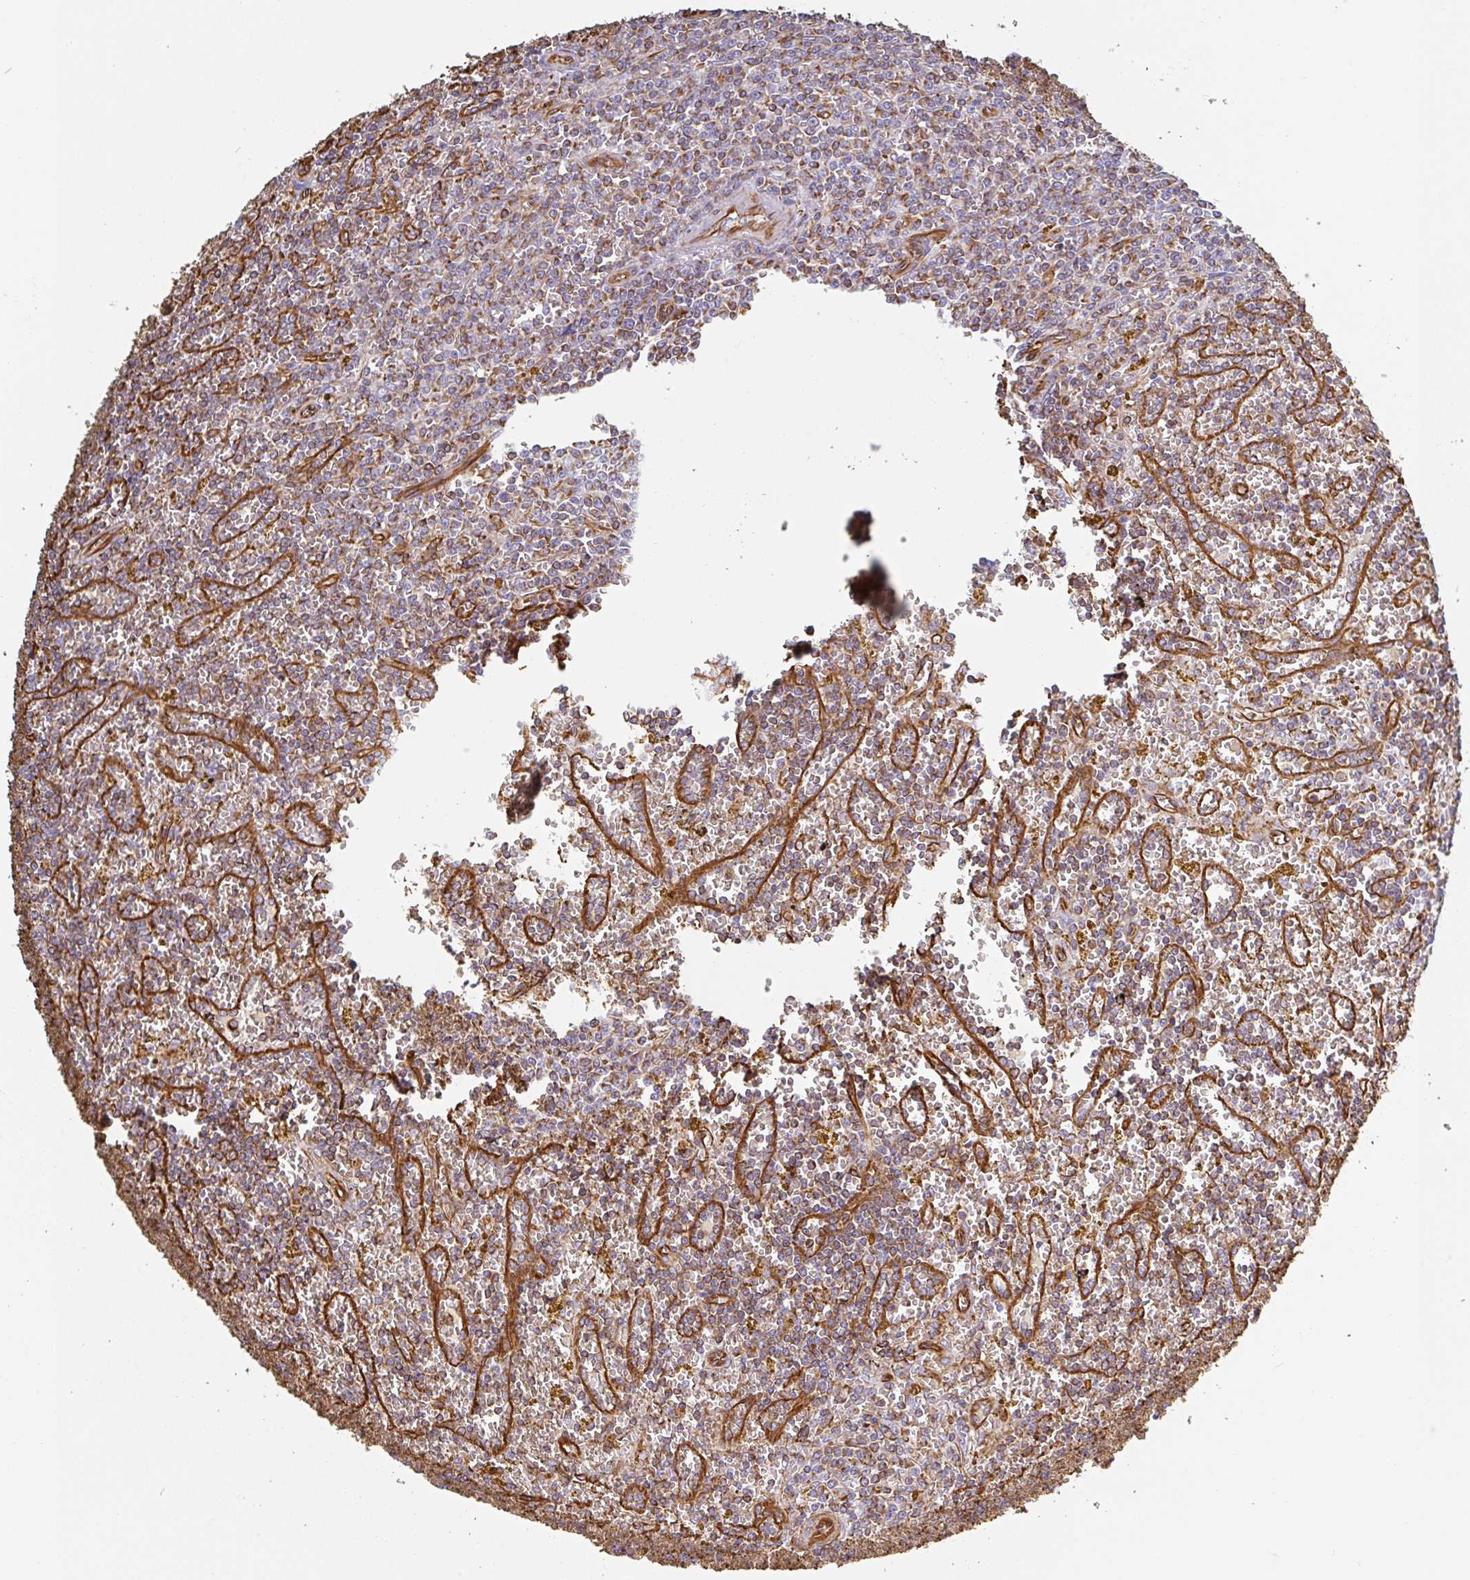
{"staining": {"intensity": "negative", "quantity": "none", "location": "none"}, "tissue": "lymphoma", "cell_type": "Tumor cells", "image_type": "cancer", "snomed": [{"axis": "morphology", "description": "Malignant lymphoma, non-Hodgkin's type, Low grade"}, {"axis": "topography", "description": "Spleen"}, {"axis": "topography", "description": "Lymph node"}], "caption": "An immunohistochemistry photomicrograph of malignant lymphoma, non-Hodgkin's type (low-grade) is shown. There is no staining in tumor cells of malignant lymphoma, non-Hodgkin's type (low-grade). (DAB (3,3'-diaminobenzidine) immunohistochemistry, high magnification).", "gene": "PPFIA1", "patient": {"sex": "female", "age": 66}}